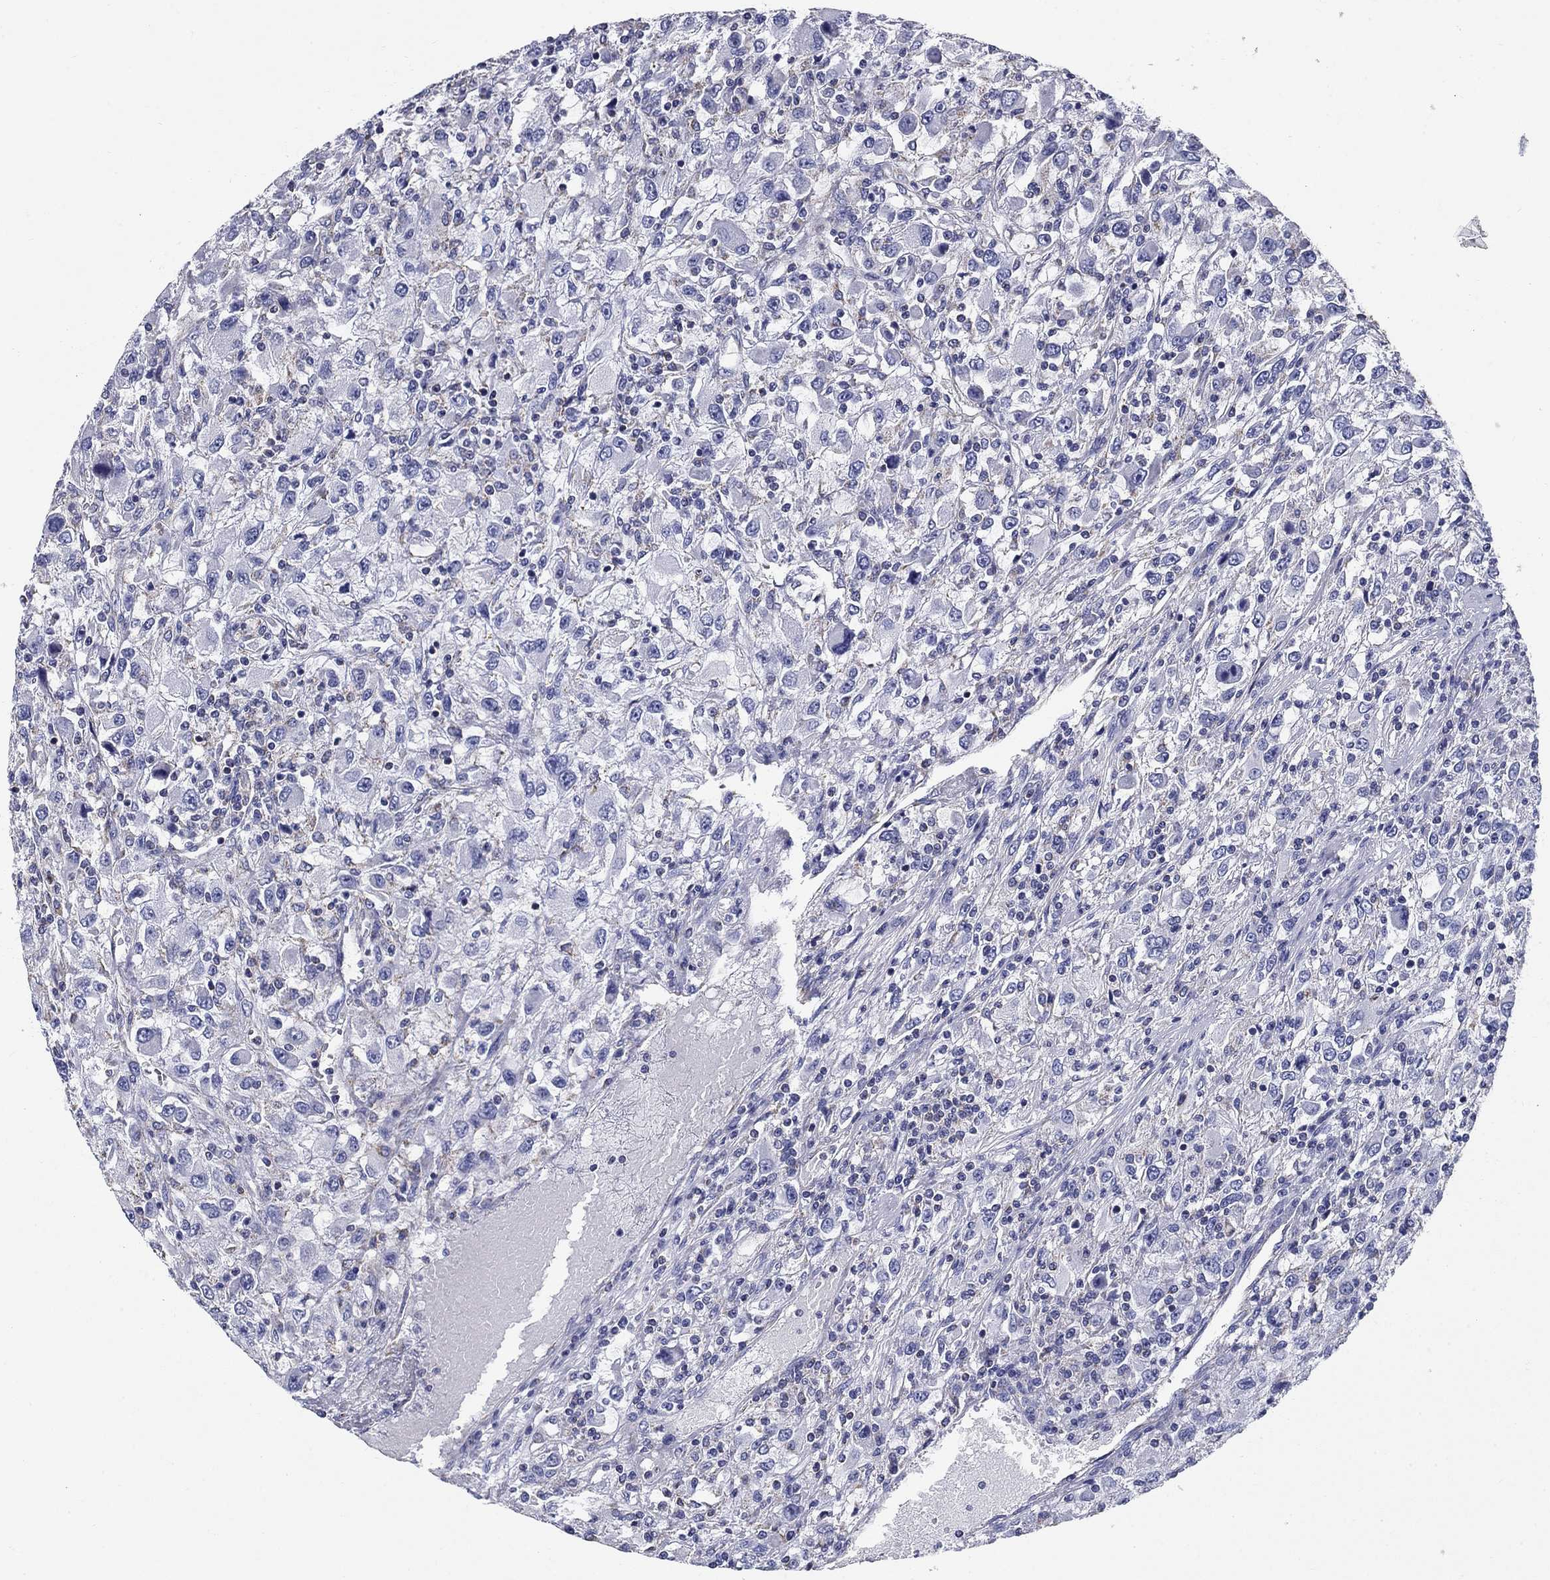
{"staining": {"intensity": "negative", "quantity": "none", "location": "none"}, "tissue": "renal cancer", "cell_type": "Tumor cells", "image_type": "cancer", "snomed": [{"axis": "morphology", "description": "Adenocarcinoma, NOS"}, {"axis": "topography", "description": "Kidney"}], "caption": "Adenocarcinoma (renal) was stained to show a protein in brown. There is no significant positivity in tumor cells. (DAB (3,3'-diaminobenzidine) immunohistochemistry (IHC), high magnification).", "gene": "UPB1", "patient": {"sex": "female", "age": 67}}